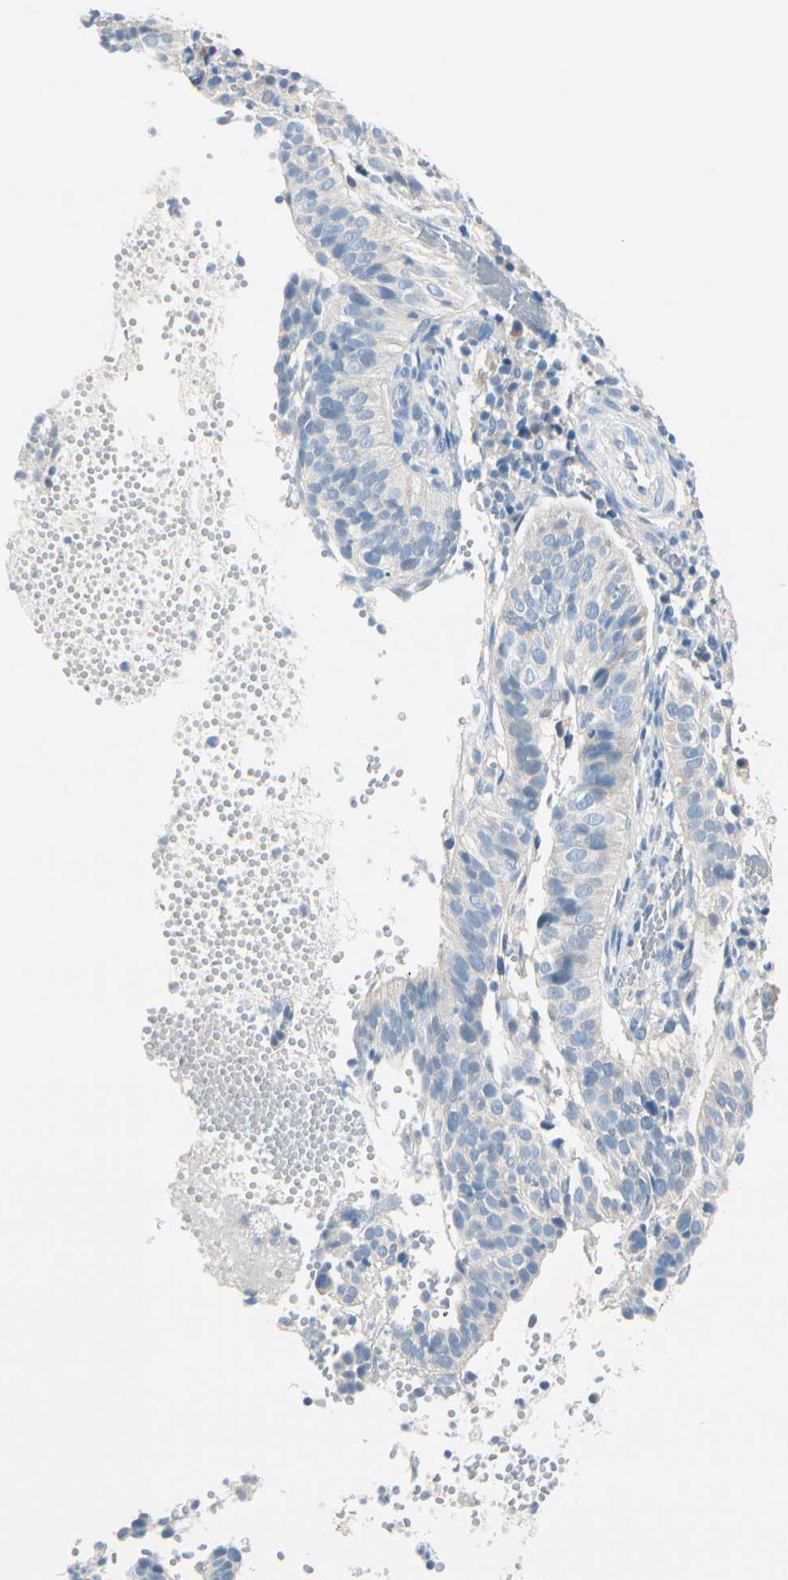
{"staining": {"intensity": "negative", "quantity": "none", "location": "none"}, "tissue": "cervical cancer", "cell_type": "Tumor cells", "image_type": "cancer", "snomed": [{"axis": "morphology", "description": "Squamous cell carcinoma, NOS"}, {"axis": "topography", "description": "Cervix"}], "caption": "The micrograph reveals no significant positivity in tumor cells of cervical squamous cell carcinoma. (IHC, brightfield microscopy, high magnification).", "gene": "PEBP1", "patient": {"sex": "female", "age": 39}}